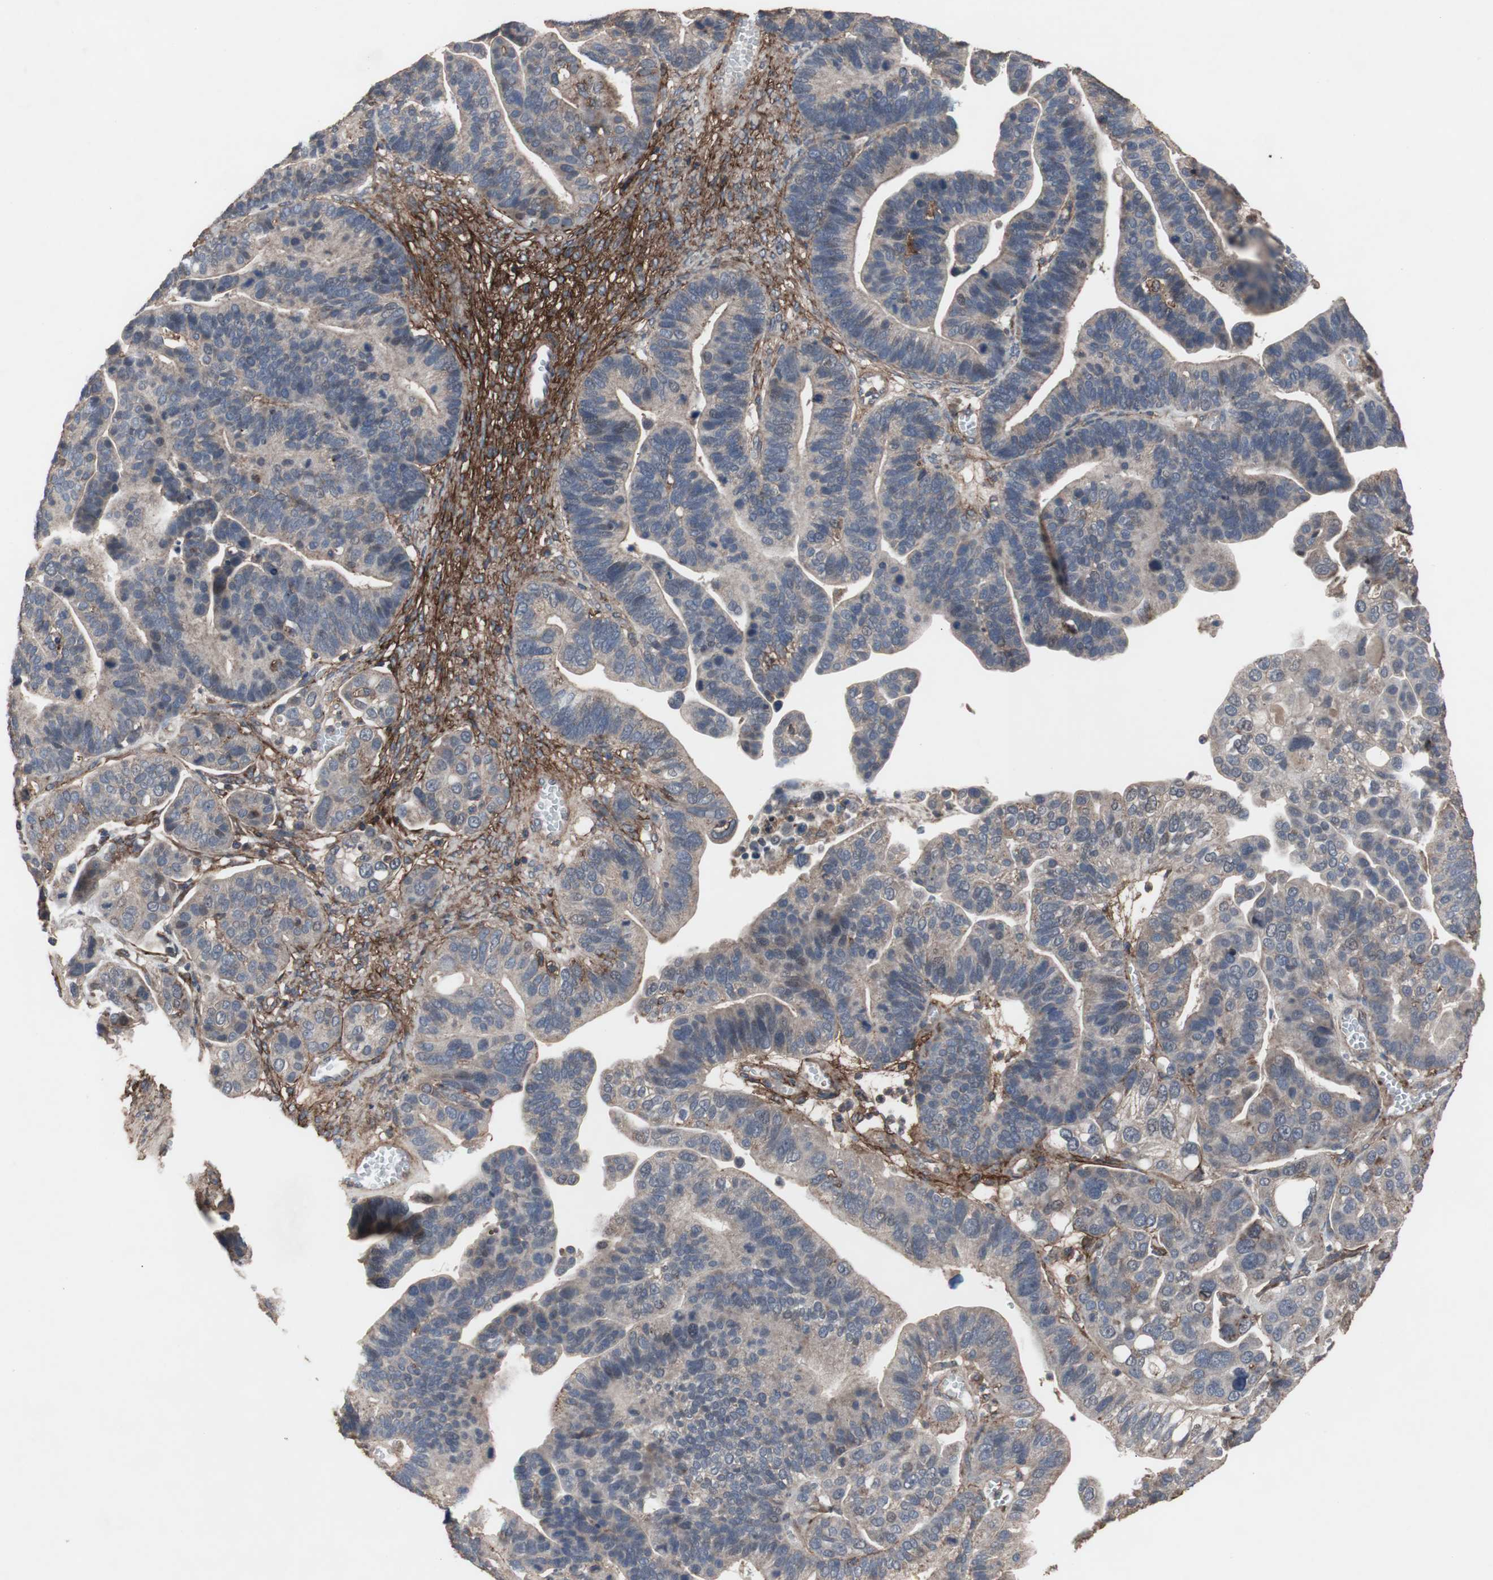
{"staining": {"intensity": "weak", "quantity": "25%-75%", "location": "cytoplasmic/membranous"}, "tissue": "ovarian cancer", "cell_type": "Tumor cells", "image_type": "cancer", "snomed": [{"axis": "morphology", "description": "Cystadenocarcinoma, serous, NOS"}, {"axis": "topography", "description": "Ovary"}], "caption": "Immunohistochemistry (DAB) staining of human ovarian cancer exhibits weak cytoplasmic/membranous protein positivity in about 25%-75% of tumor cells.", "gene": "COL6A2", "patient": {"sex": "female", "age": 56}}